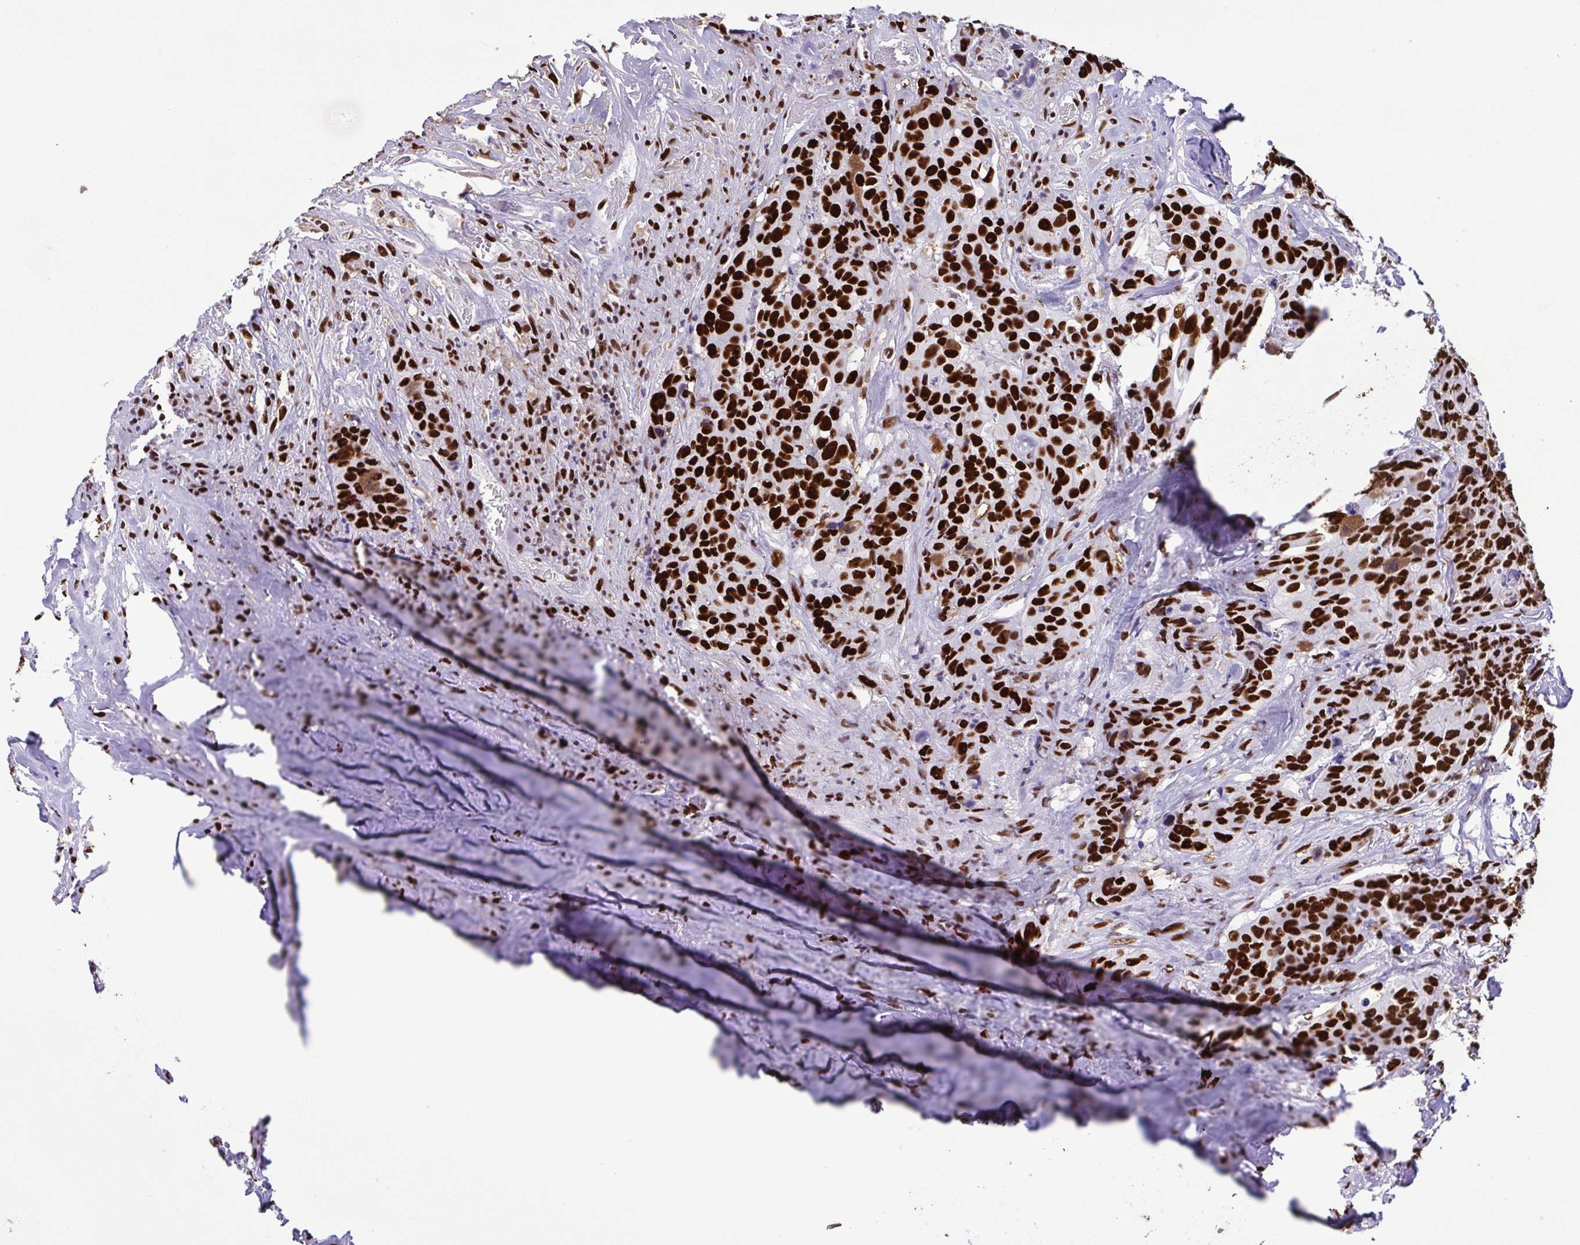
{"staining": {"intensity": "strong", "quantity": ">75%", "location": "nuclear"}, "tissue": "colorectal cancer", "cell_type": "Tumor cells", "image_type": "cancer", "snomed": [{"axis": "morphology", "description": "Adenocarcinoma, NOS"}, {"axis": "topography", "description": "Rectum"}], "caption": "Protein analysis of colorectal adenocarcinoma tissue demonstrates strong nuclear positivity in about >75% of tumor cells.", "gene": "TRIM28", "patient": {"sex": "female", "age": 62}}